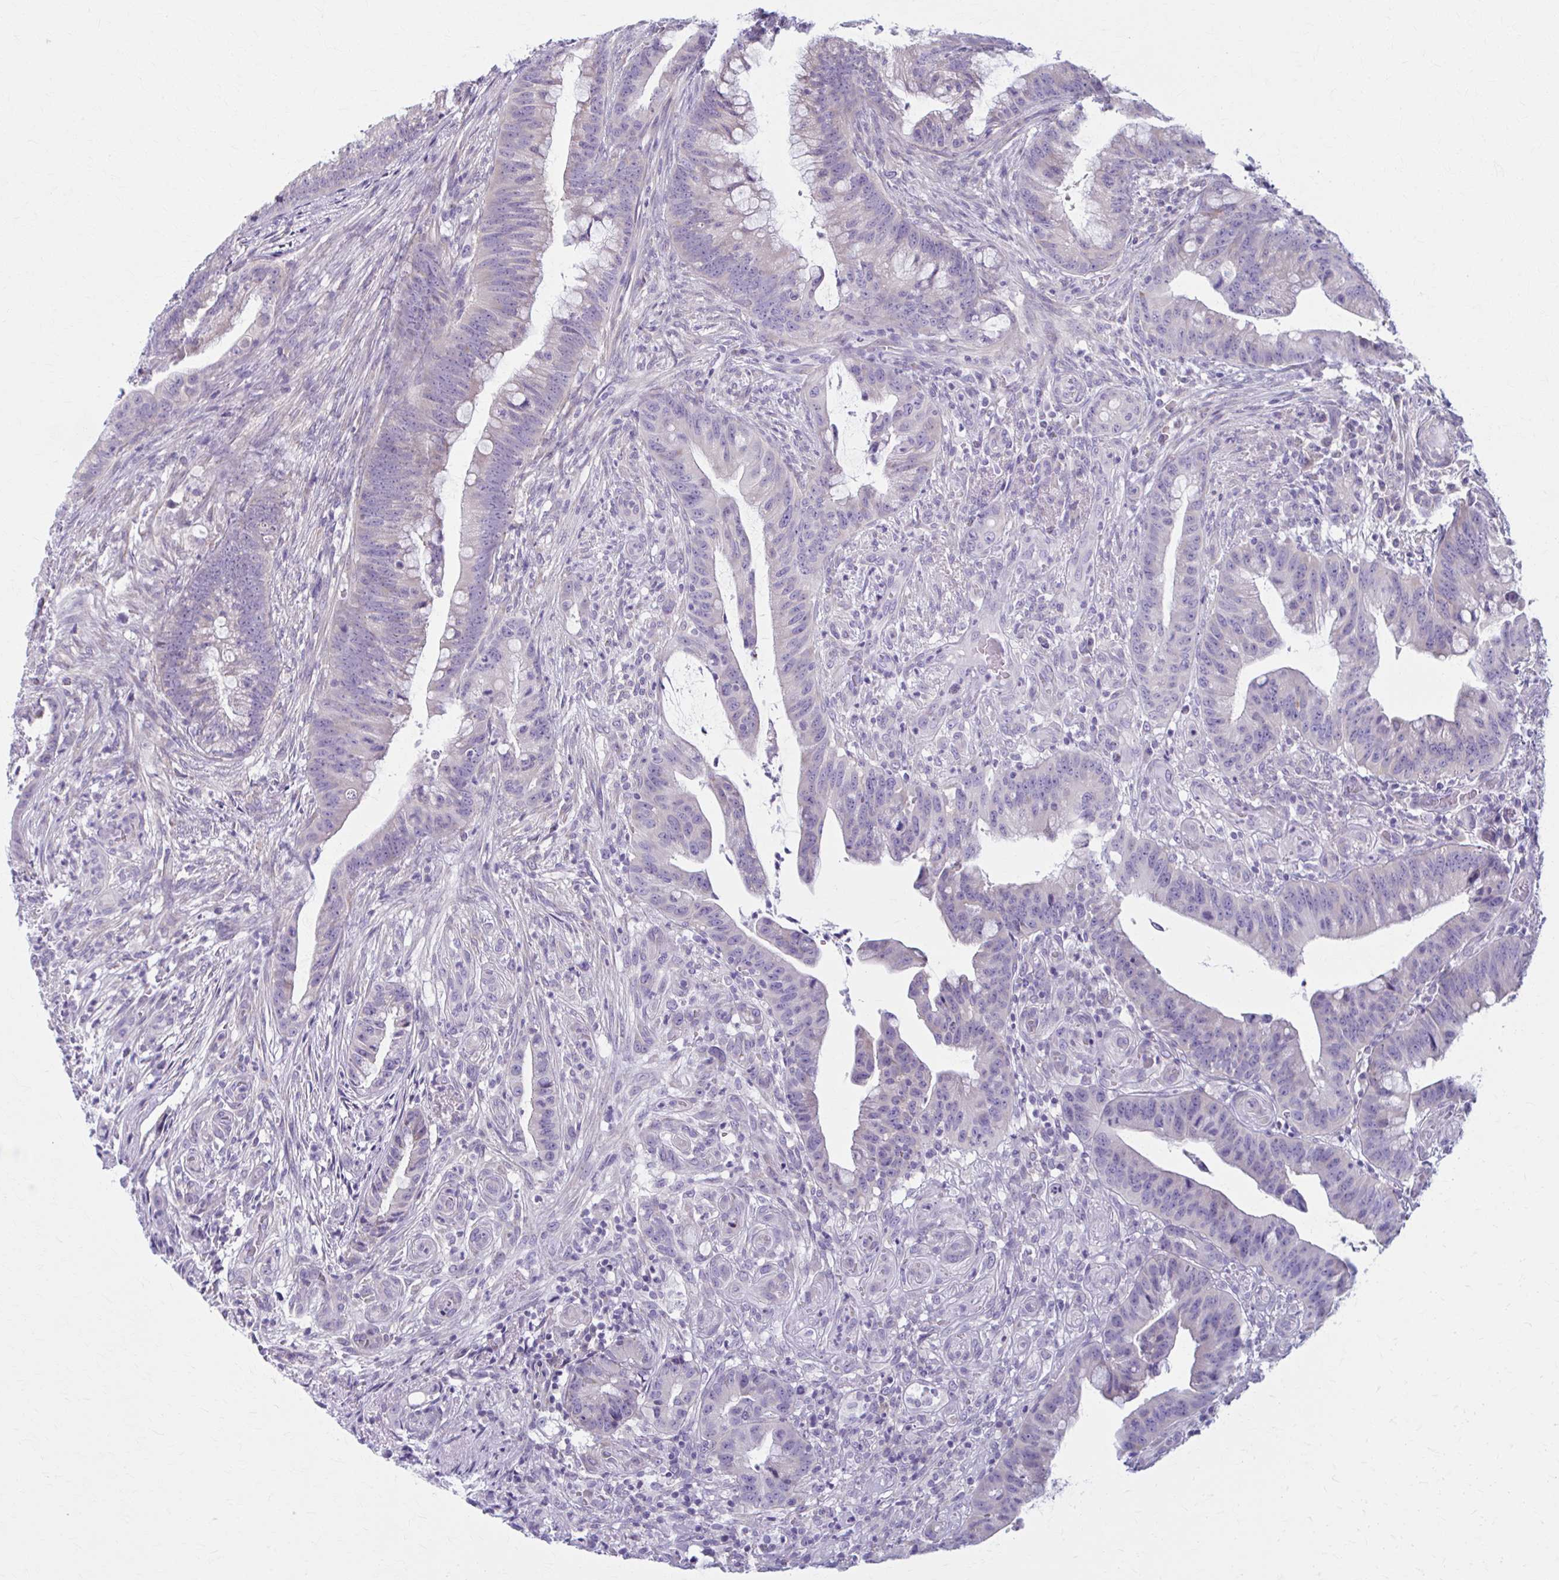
{"staining": {"intensity": "negative", "quantity": "none", "location": "none"}, "tissue": "colorectal cancer", "cell_type": "Tumor cells", "image_type": "cancer", "snomed": [{"axis": "morphology", "description": "Adenocarcinoma, NOS"}, {"axis": "topography", "description": "Colon"}], "caption": "The IHC photomicrograph has no significant staining in tumor cells of colorectal adenocarcinoma tissue. Nuclei are stained in blue.", "gene": "PRKRA", "patient": {"sex": "male", "age": 62}}